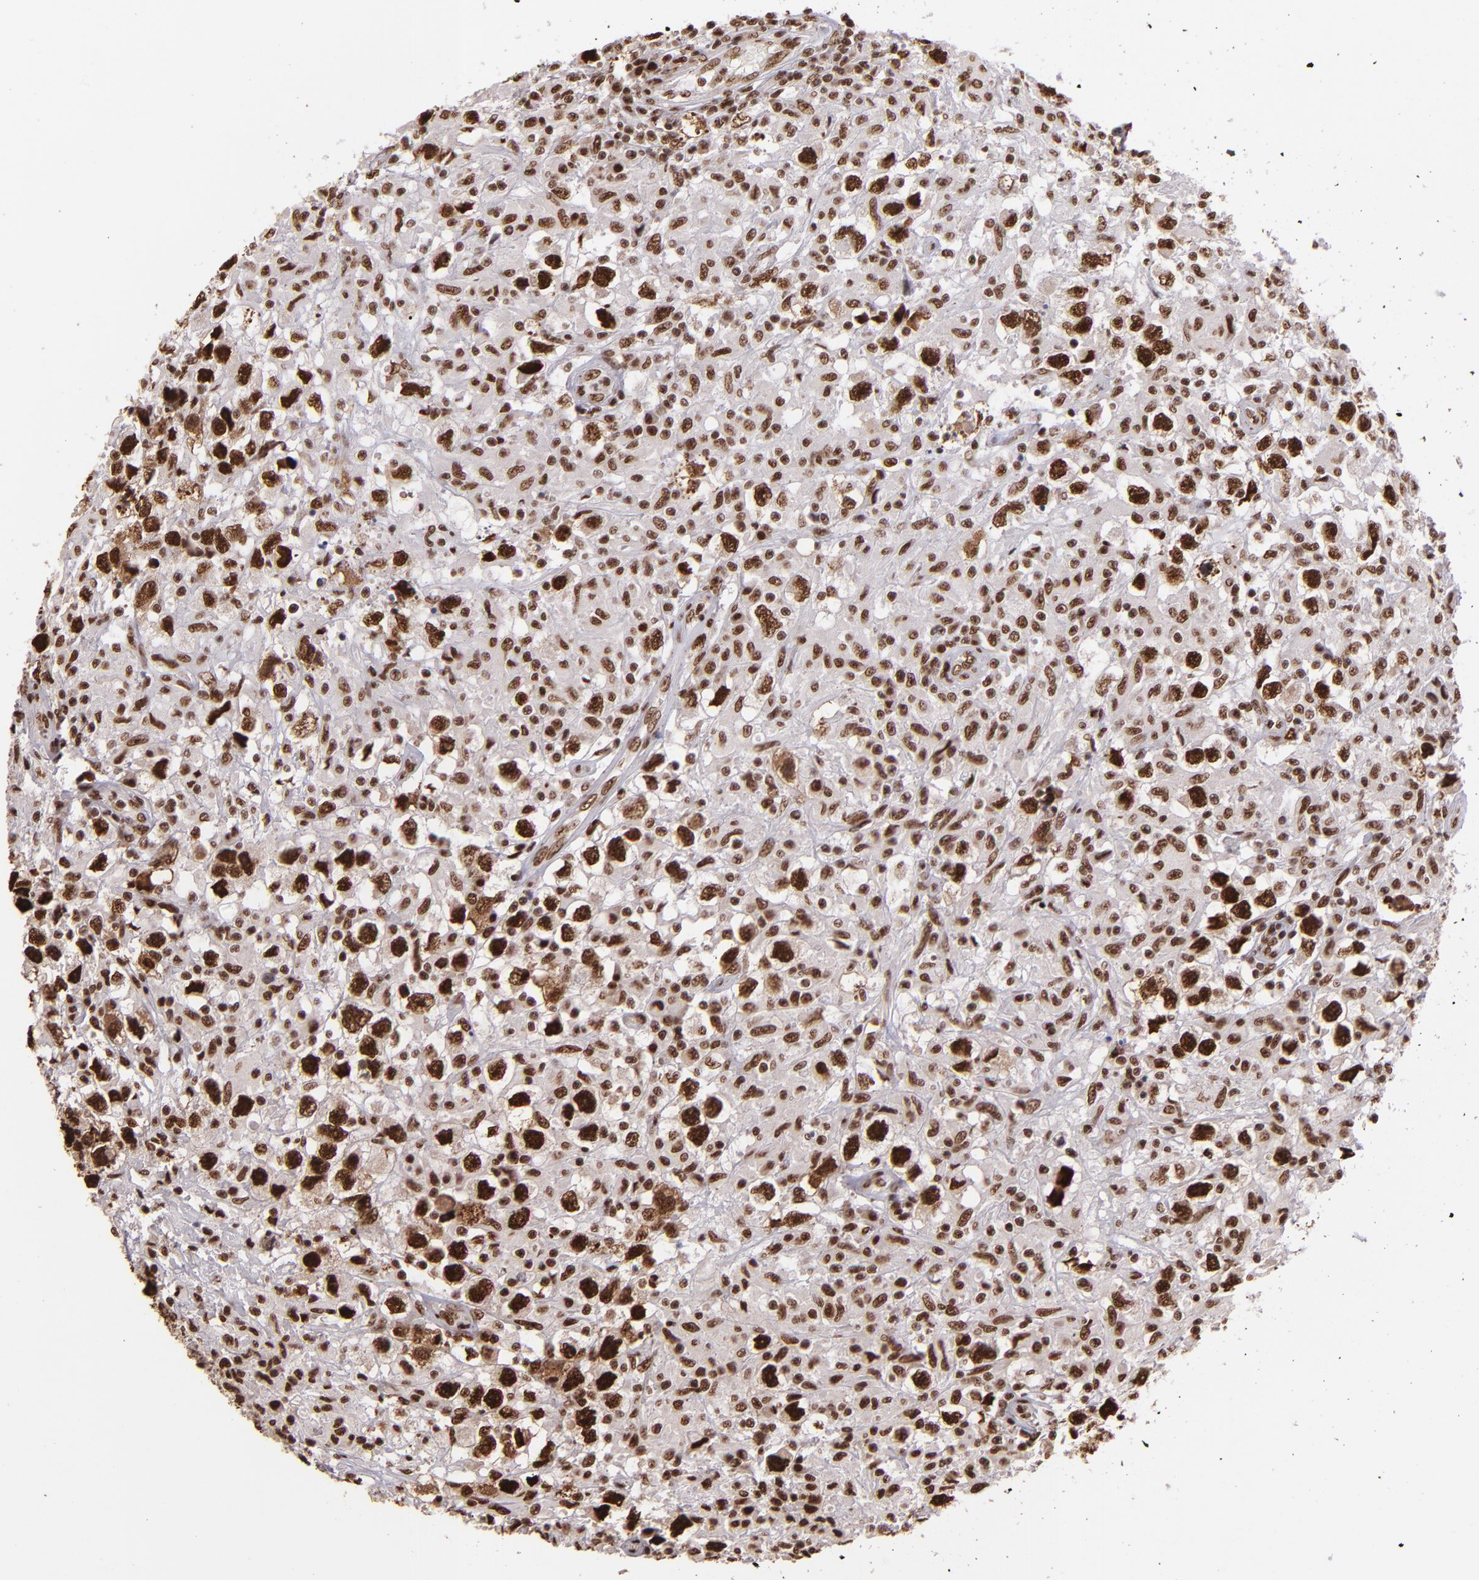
{"staining": {"intensity": "strong", "quantity": "25%-75%", "location": "nuclear"}, "tissue": "testis cancer", "cell_type": "Tumor cells", "image_type": "cancer", "snomed": [{"axis": "morphology", "description": "Seminoma, NOS"}, {"axis": "topography", "description": "Testis"}], "caption": "Protein expression analysis of testis seminoma reveals strong nuclear staining in approximately 25%-75% of tumor cells.", "gene": "PQBP1", "patient": {"sex": "male", "age": 34}}